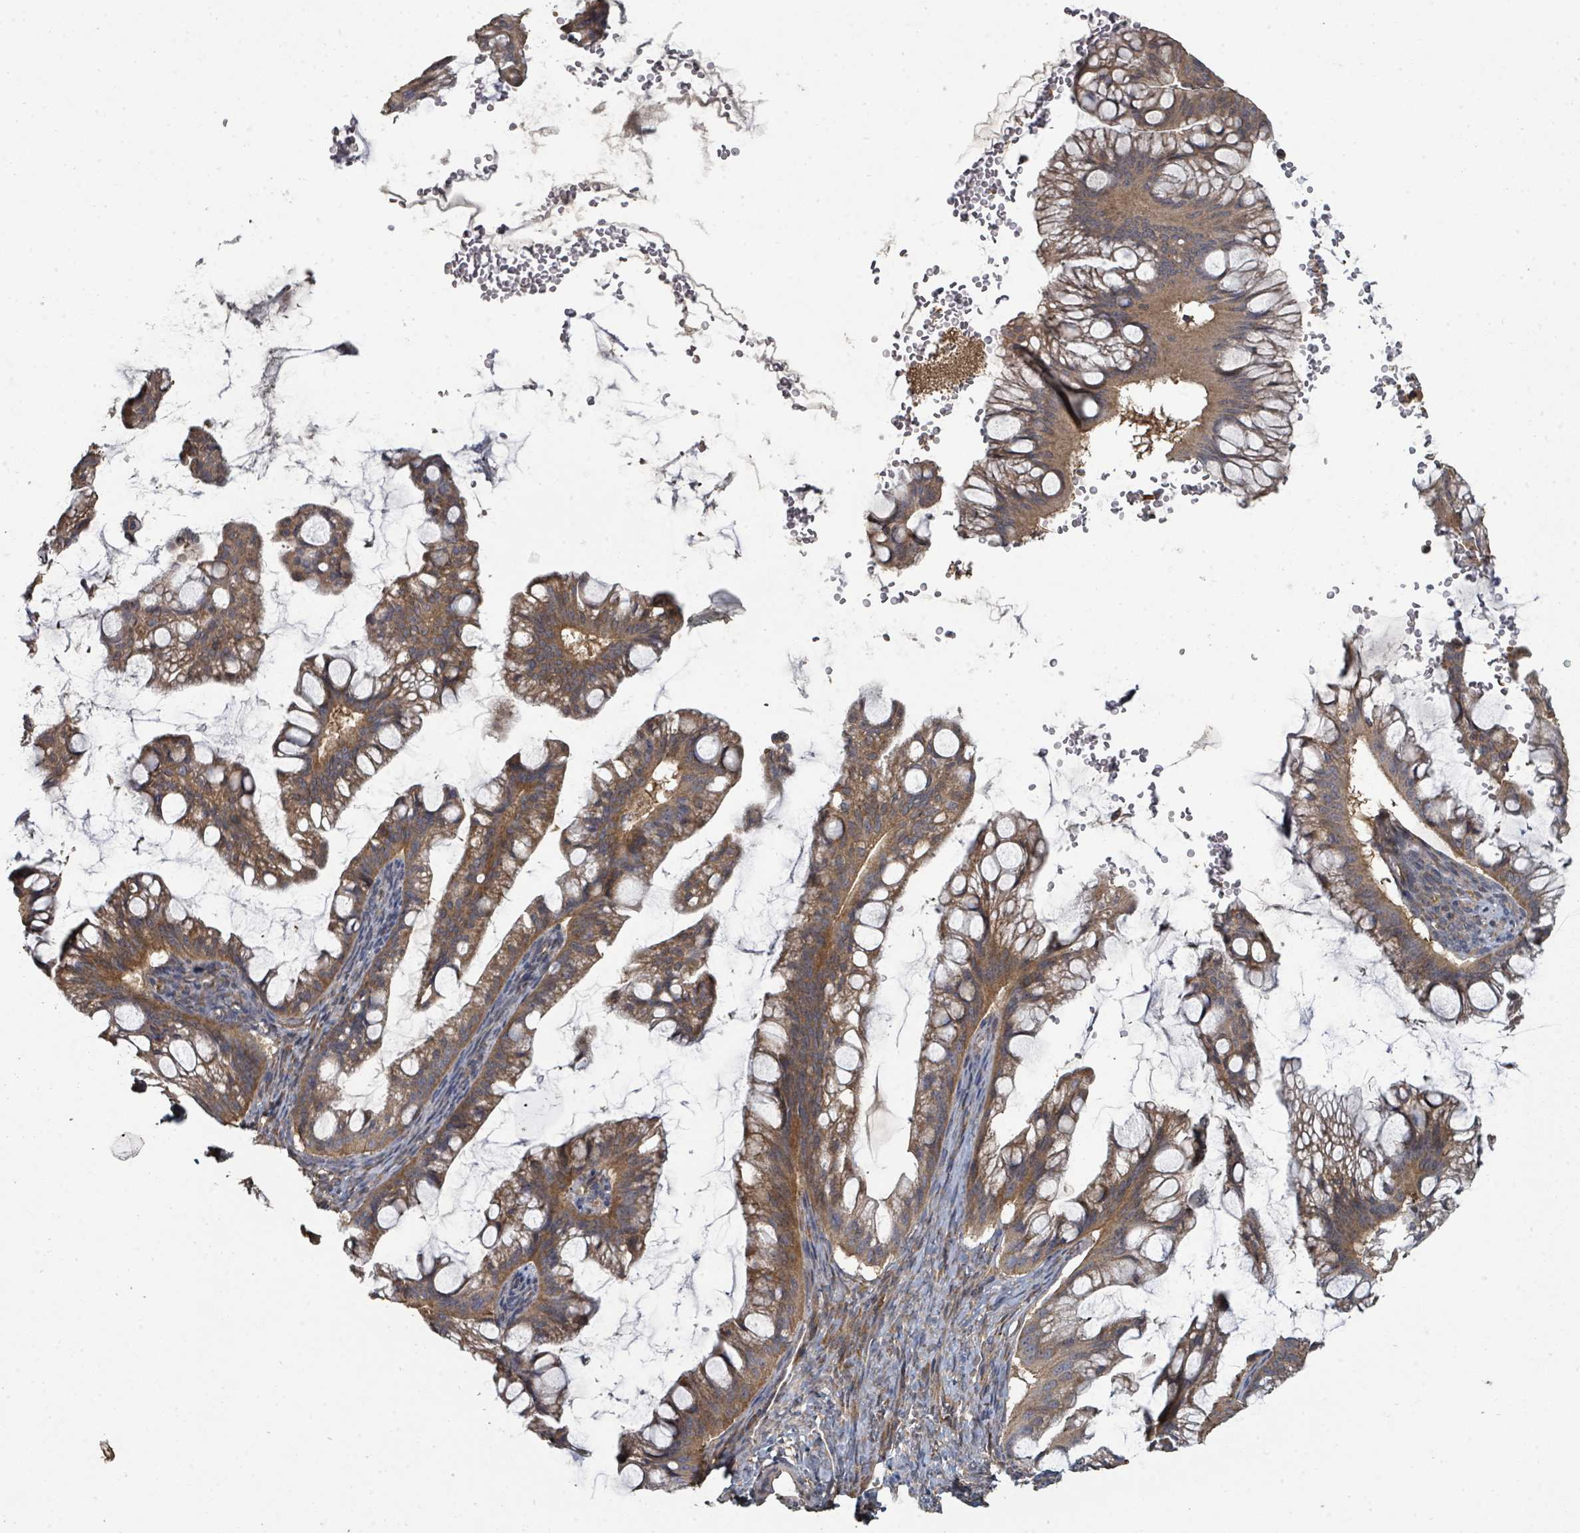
{"staining": {"intensity": "moderate", "quantity": ">75%", "location": "cytoplasmic/membranous"}, "tissue": "ovarian cancer", "cell_type": "Tumor cells", "image_type": "cancer", "snomed": [{"axis": "morphology", "description": "Cystadenocarcinoma, mucinous, NOS"}, {"axis": "topography", "description": "Ovary"}], "caption": "High-magnification brightfield microscopy of mucinous cystadenocarcinoma (ovarian) stained with DAB (3,3'-diaminobenzidine) (brown) and counterstained with hematoxylin (blue). tumor cells exhibit moderate cytoplasmic/membranous expression is appreciated in approximately>75% of cells.", "gene": "WDFY1", "patient": {"sex": "female", "age": 73}}